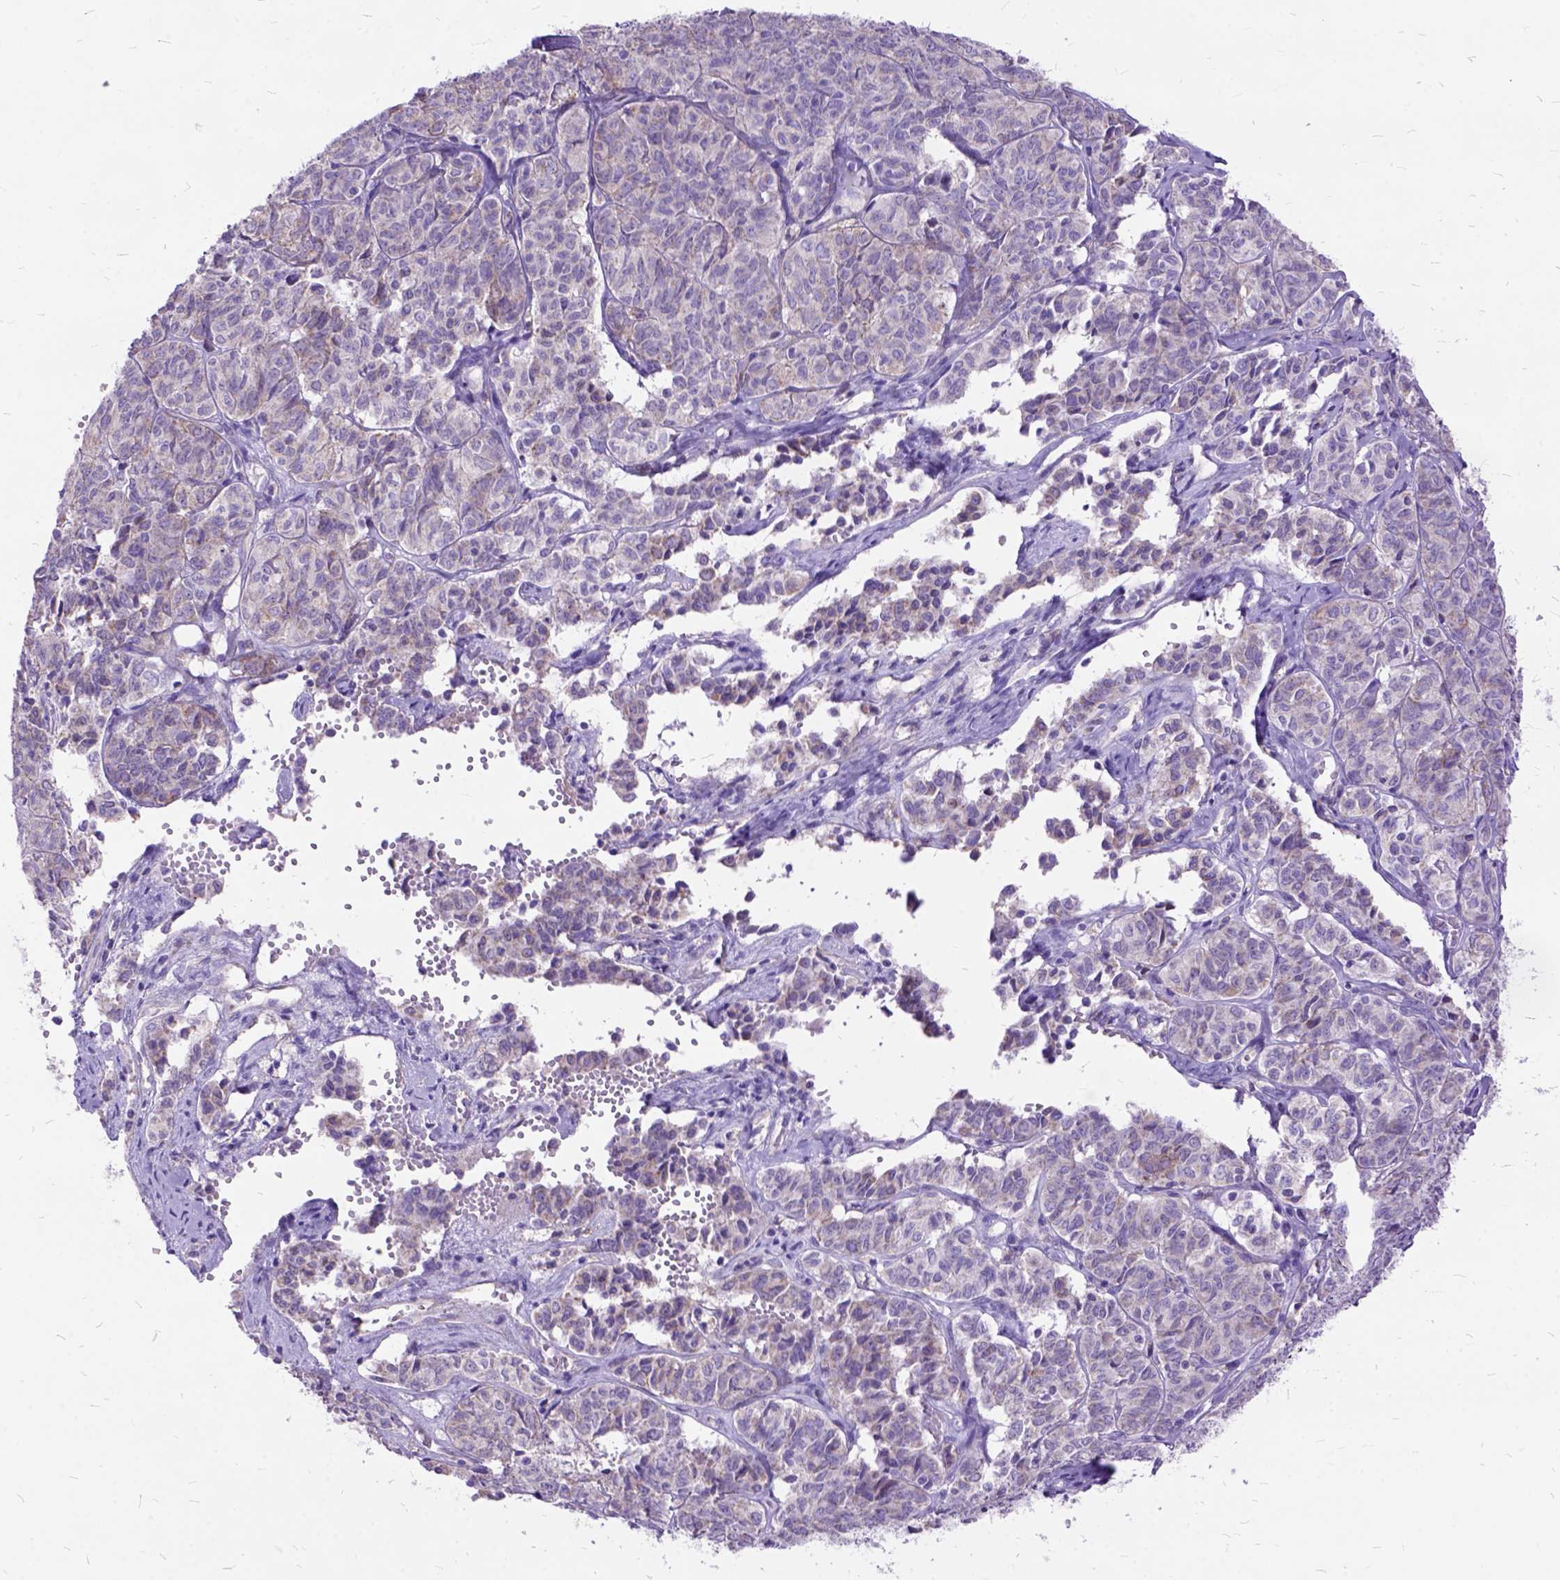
{"staining": {"intensity": "negative", "quantity": "none", "location": "none"}, "tissue": "ovarian cancer", "cell_type": "Tumor cells", "image_type": "cancer", "snomed": [{"axis": "morphology", "description": "Carcinoma, endometroid"}, {"axis": "topography", "description": "Ovary"}], "caption": "DAB immunohistochemical staining of ovarian endometroid carcinoma reveals no significant staining in tumor cells. (DAB IHC visualized using brightfield microscopy, high magnification).", "gene": "CTAG2", "patient": {"sex": "female", "age": 80}}